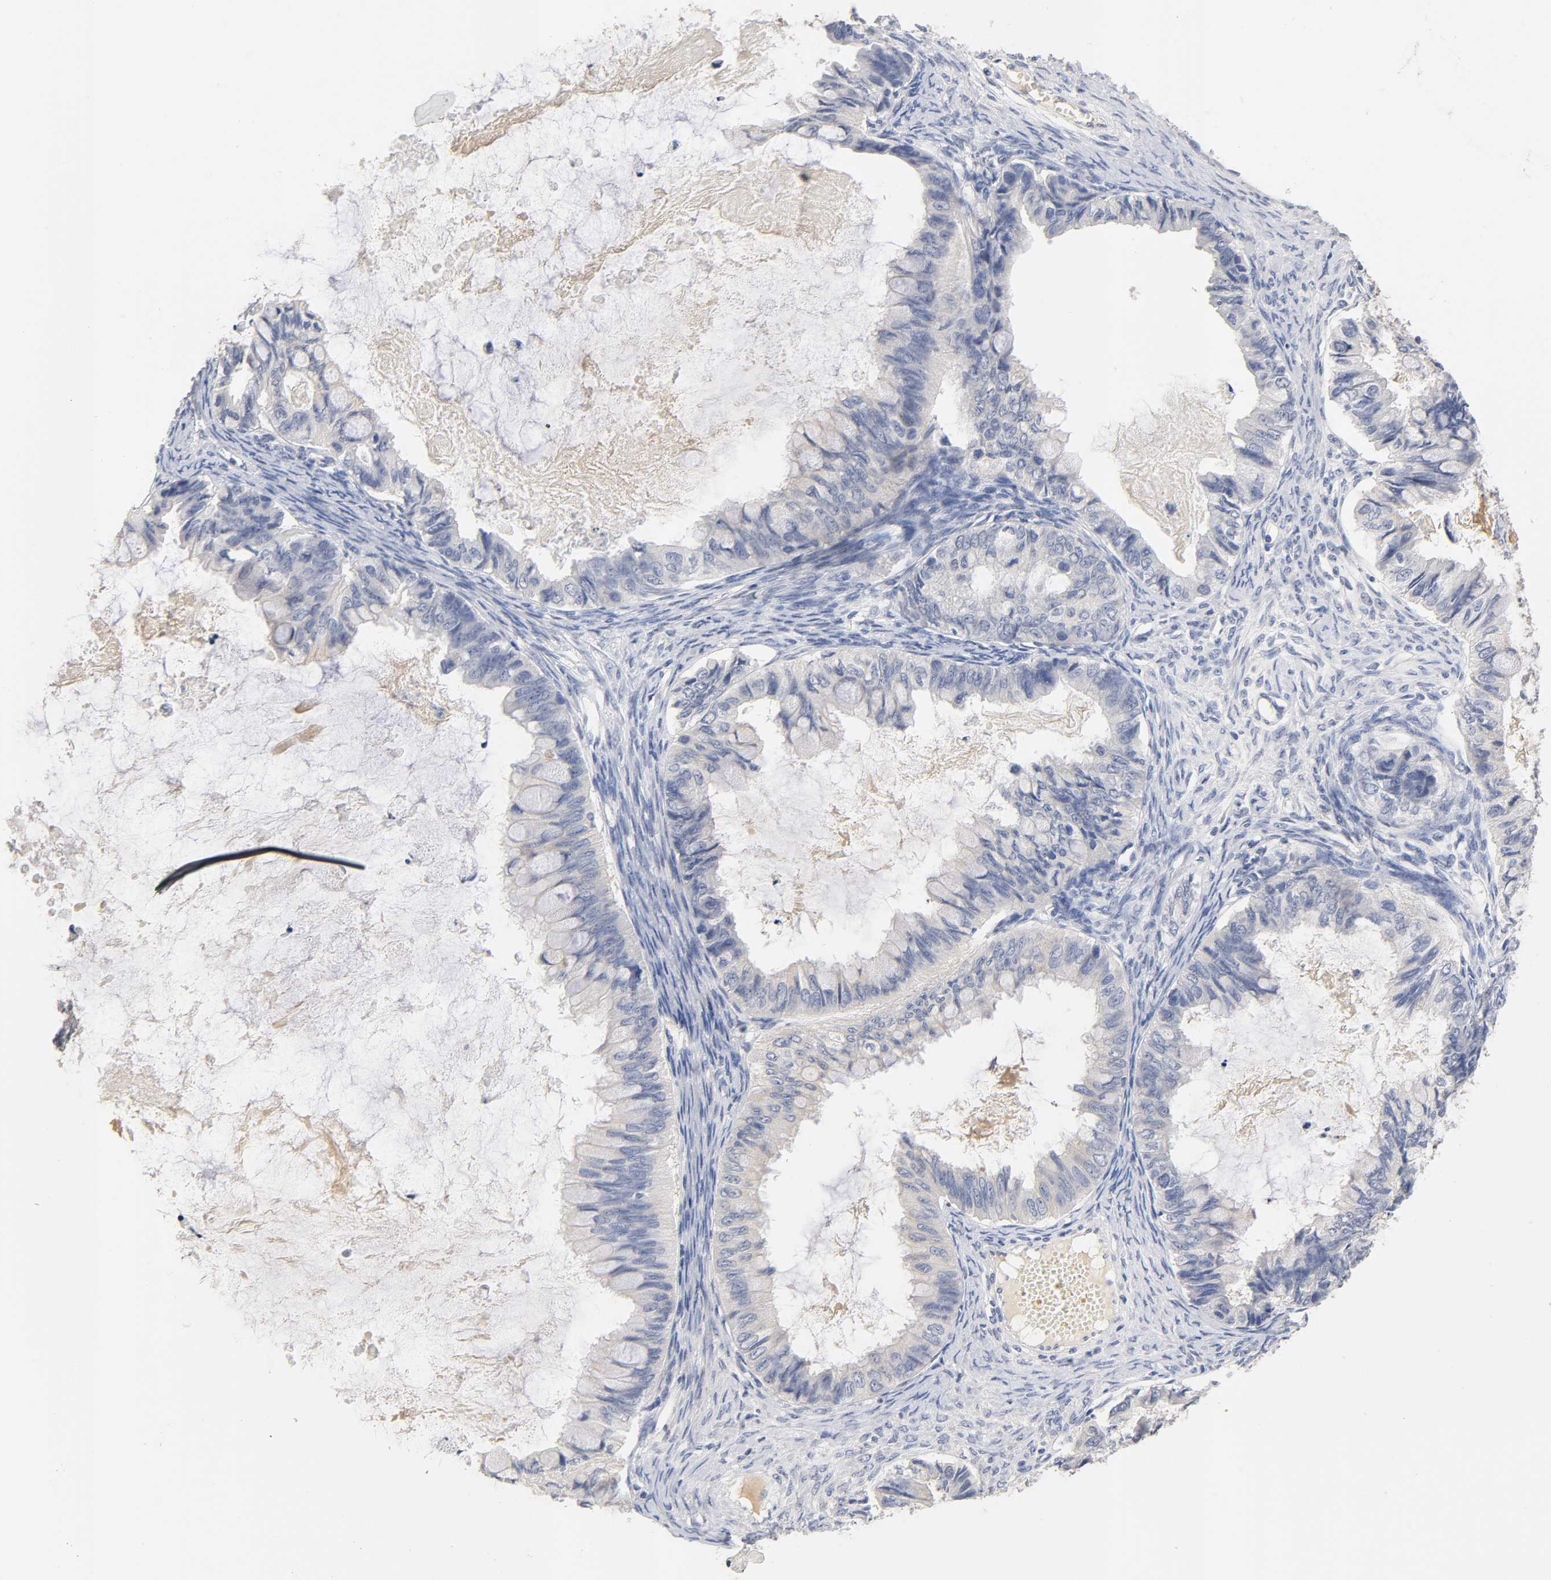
{"staining": {"intensity": "negative", "quantity": "none", "location": "none"}, "tissue": "ovarian cancer", "cell_type": "Tumor cells", "image_type": "cancer", "snomed": [{"axis": "morphology", "description": "Cystadenocarcinoma, mucinous, NOS"}, {"axis": "topography", "description": "Ovary"}], "caption": "Tumor cells show no significant protein expression in ovarian mucinous cystadenocarcinoma. (Brightfield microscopy of DAB IHC at high magnification).", "gene": "OVOL1", "patient": {"sex": "female", "age": 80}}